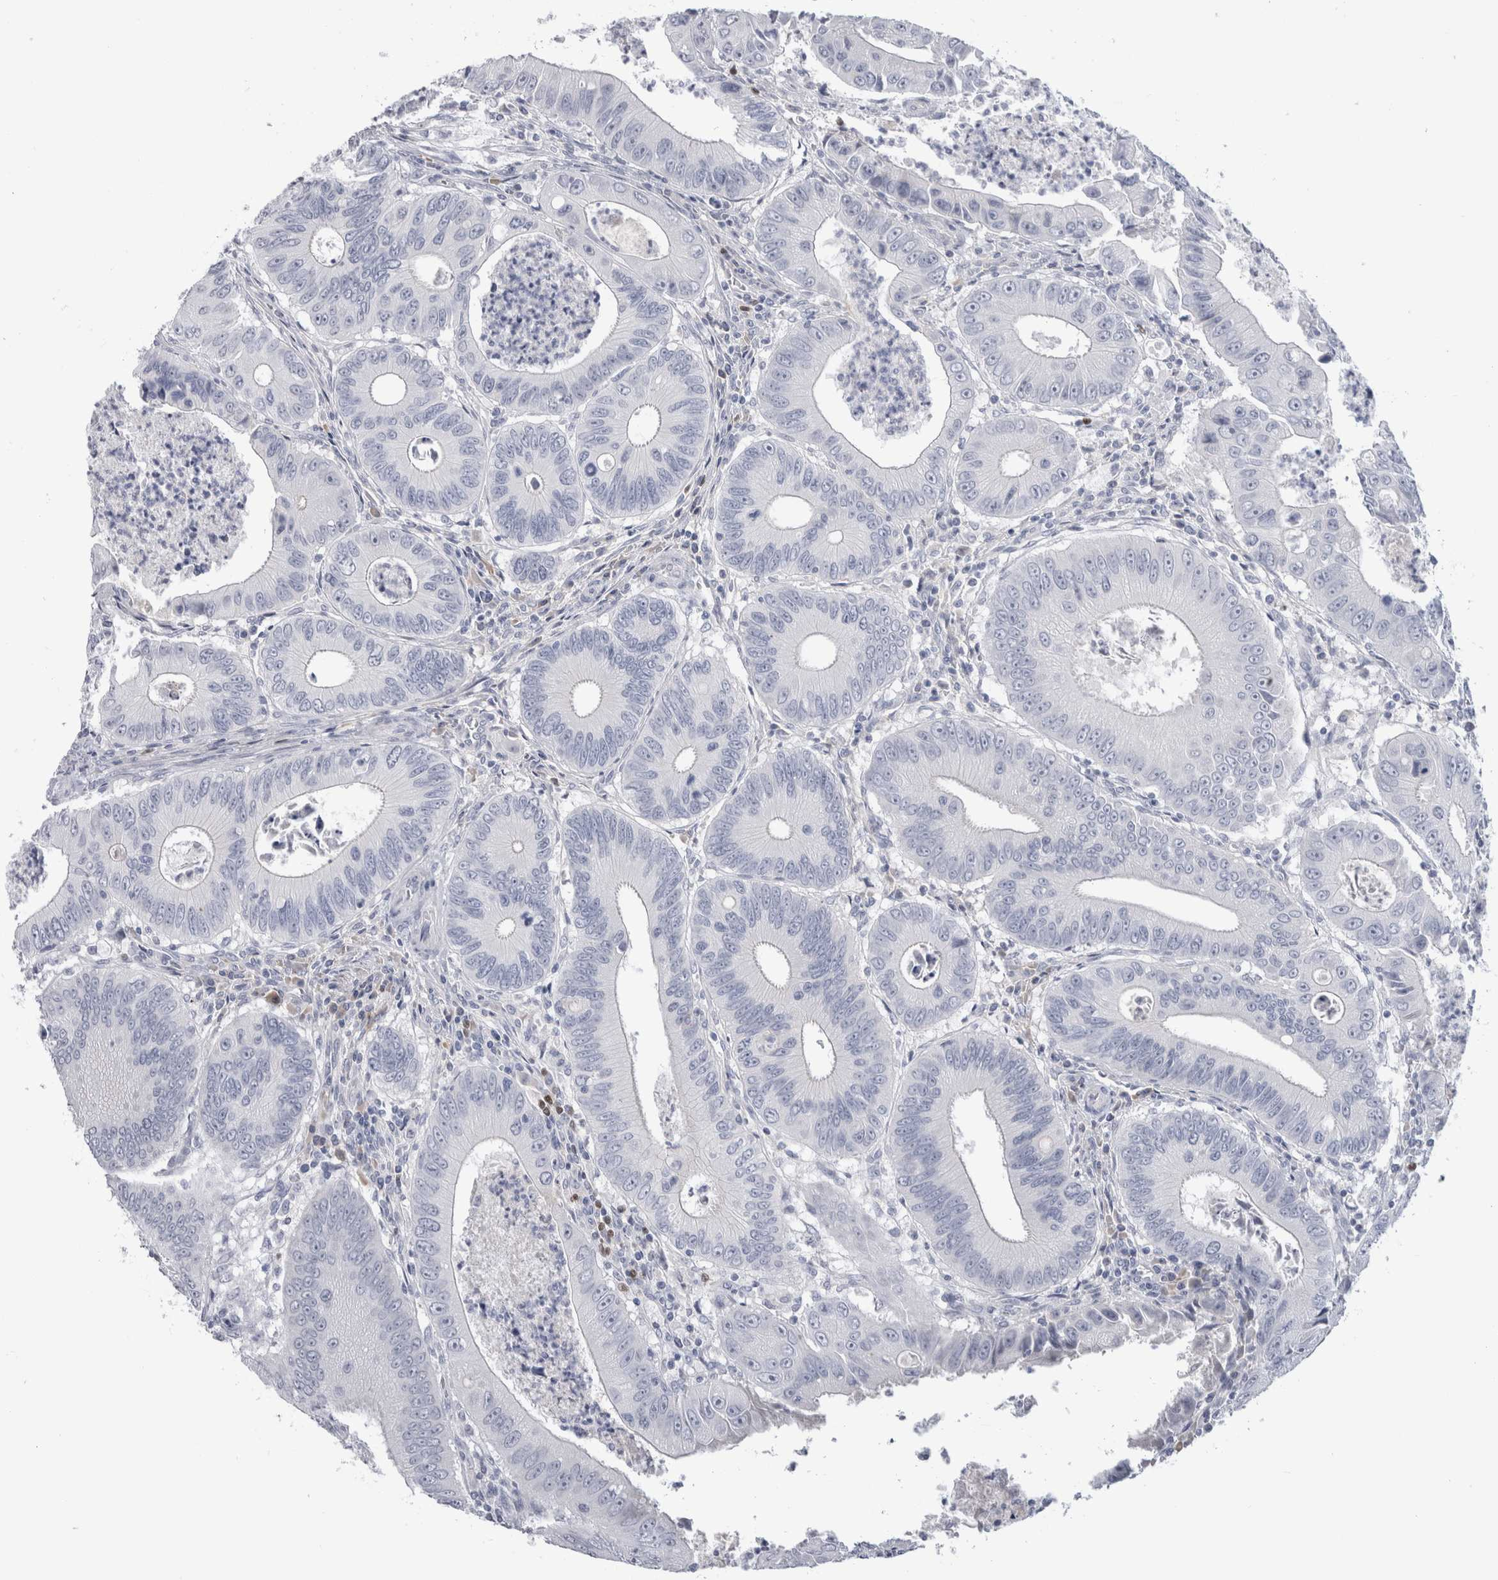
{"staining": {"intensity": "negative", "quantity": "none", "location": "none"}, "tissue": "colorectal cancer", "cell_type": "Tumor cells", "image_type": "cancer", "snomed": [{"axis": "morphology", "description": "Inflammation, NOS"}, {"axis": "morphology", "description": "Adenocarcinoma, NOS"}, {"axis": "topography", "description": "Colon"}], "caption": "An immunohistochemistry image of colorectal adenocarcinoma is shown. There is no staining in tumor cells of colorectal adenocarcinoma. (Brightfield microscopy of DAB (3,3'-diaminobenzidine) immunohistochemistry at high magnification).", "gene": "PAX5", "patient": {"sex": "male", "age": 72}}